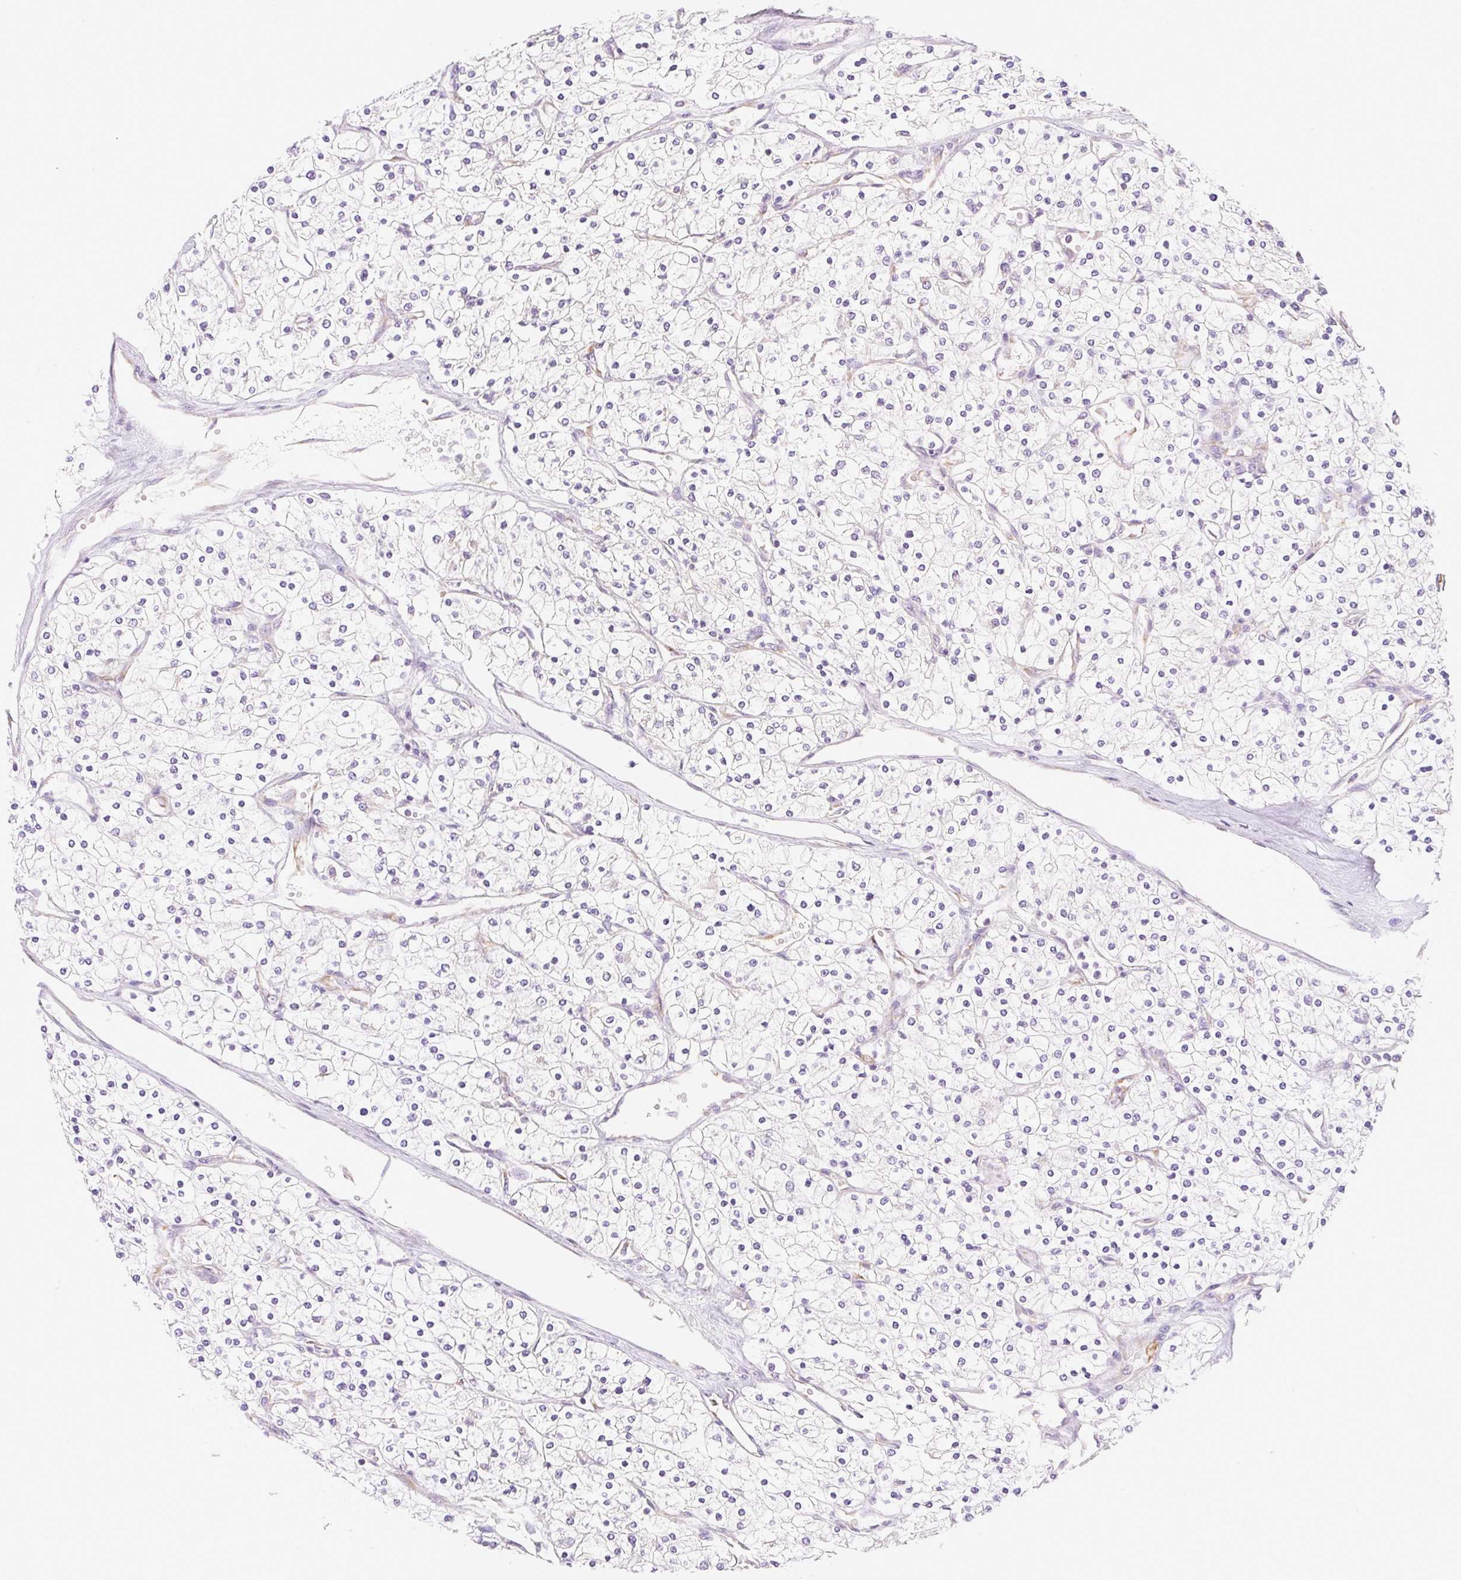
{"staining": {"intensity": "negative", "quantity": "none", "location": "none"}, "tissue": "renal cancer", "cell_type": "Tumor cells", "image_type": "cancer", "snomed": [{"axis": "morphology", "description": "Adenocarcinoma, NOS"}, {"axis": "topography", "description": "Kidney"}], "caption": "This is a photomicrograph of IHC staining of renal cancer (adenocarcinoma), which shows no staining in tumor cells.", "gene": "RPL18A", "patient": {"sex": "male", "age": 80}}